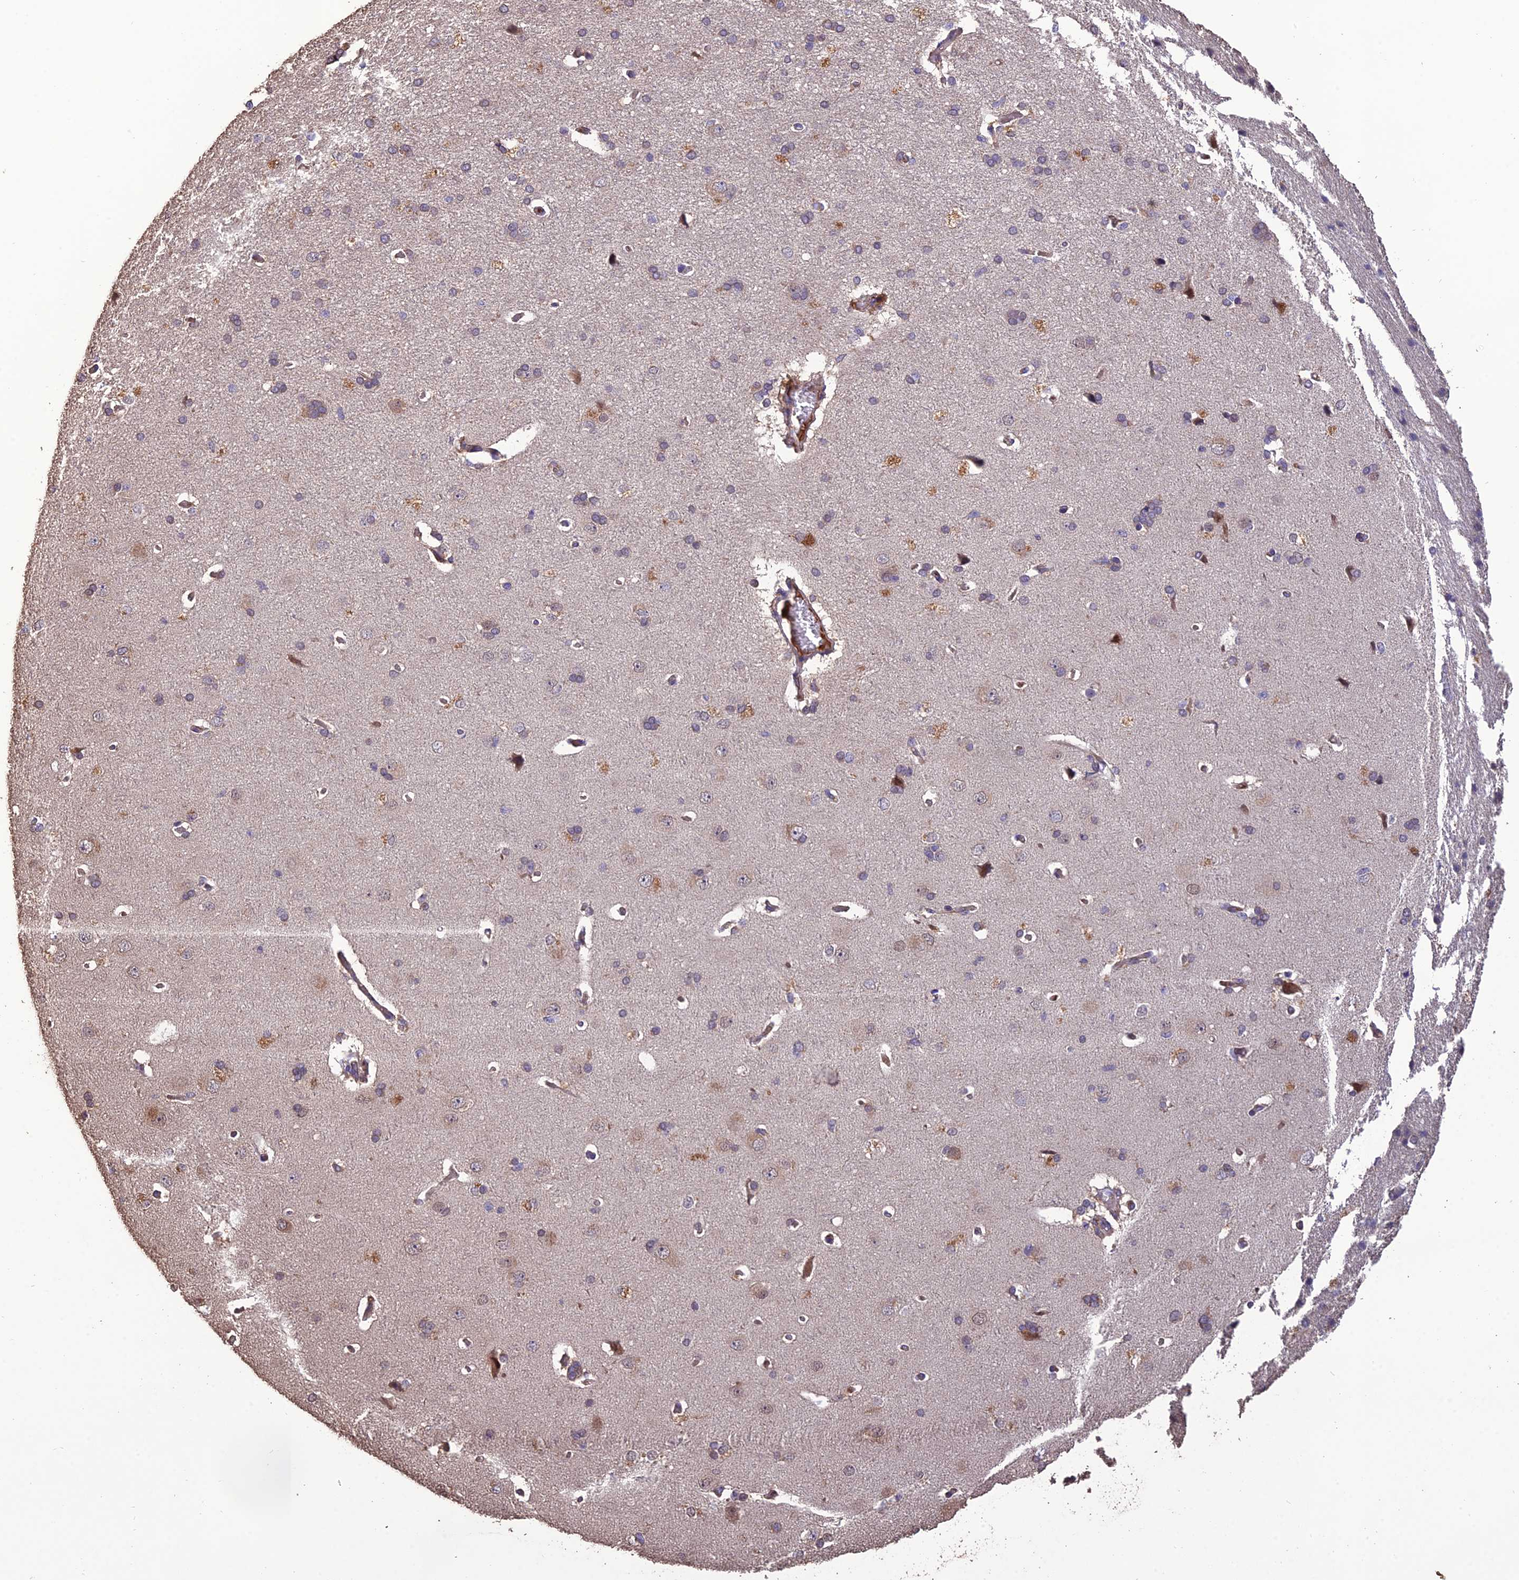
{"staining": {"intensity": "strong", "quantity": ">75%", "location": "cytoplasmic/membranous"}, "tissue": "cerebral cortex", "cell_type": "Endothelial cells", "image_type": "normal", "snomed": [{"axis": "morphology", "description": "Normal tissue, NOS"}, {"axis": "topography", "description": "Cerebral cortex"}], "caption": "DAB immunohistochemical staining of unremarkable cerebral cortex exhibits strong cytoplasmic/membranous protein positivity in about >75% of endothelial cells.", "gene": "MIOS", "patient": {"sex": "male", "age": 62}}